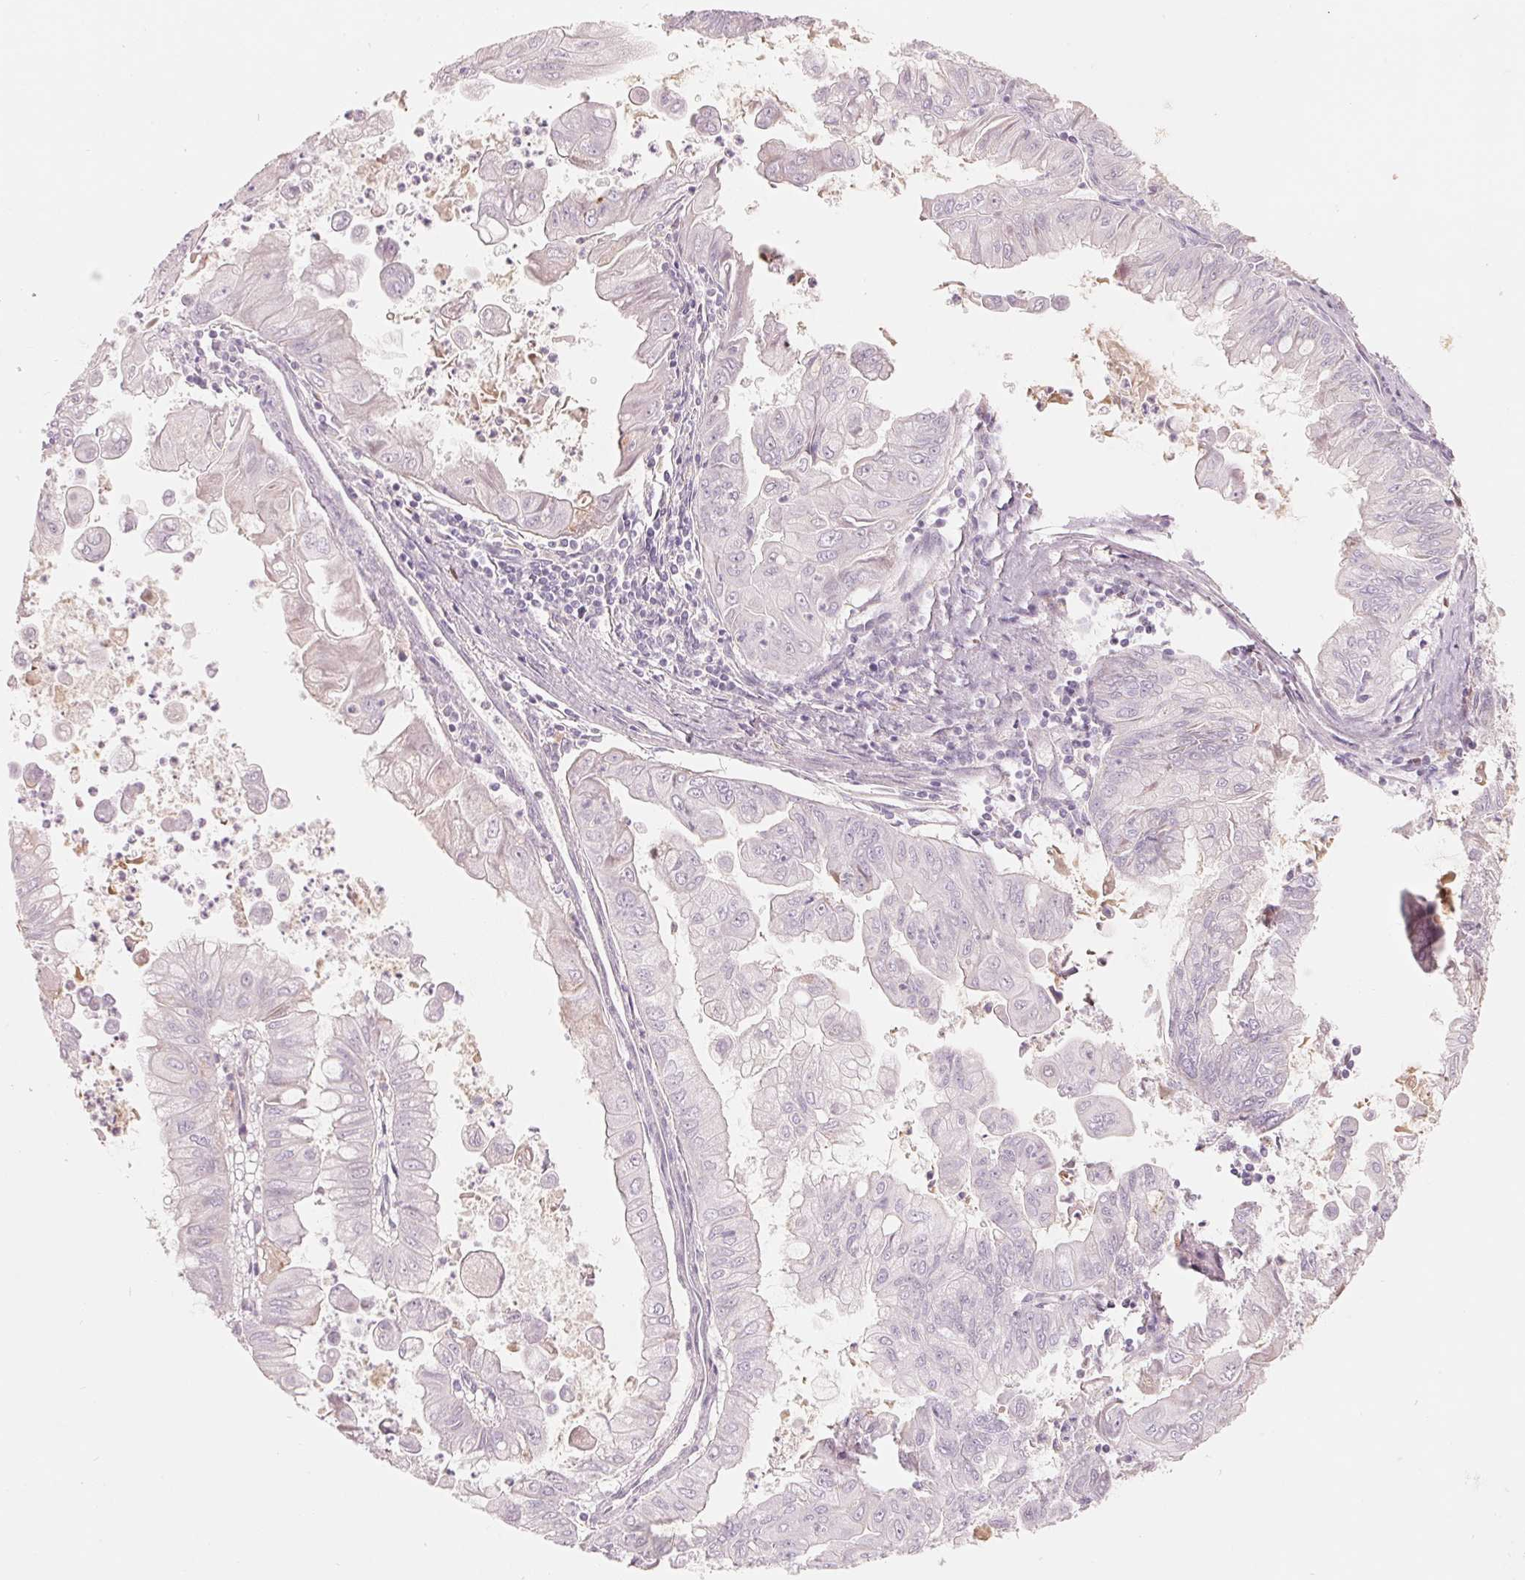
{"staining": {"intensity": "negative", "quantity": "none", "location": "none"}, "tissue": "stomach cancer", "cell_type": "Tumor cells", "image_type": "cancer", "snomed": [{"axis": "morphology", "description": "Adenocarcinoma, NOS"}, {"axis": "topography", "description": "Stomach, upper"}], "caption": "Tumor cells show no significant expression in stomach cancer (adenocarcinoma).", "gene": "CFHR2", "patient": {"sex": "male", "age": 80}}